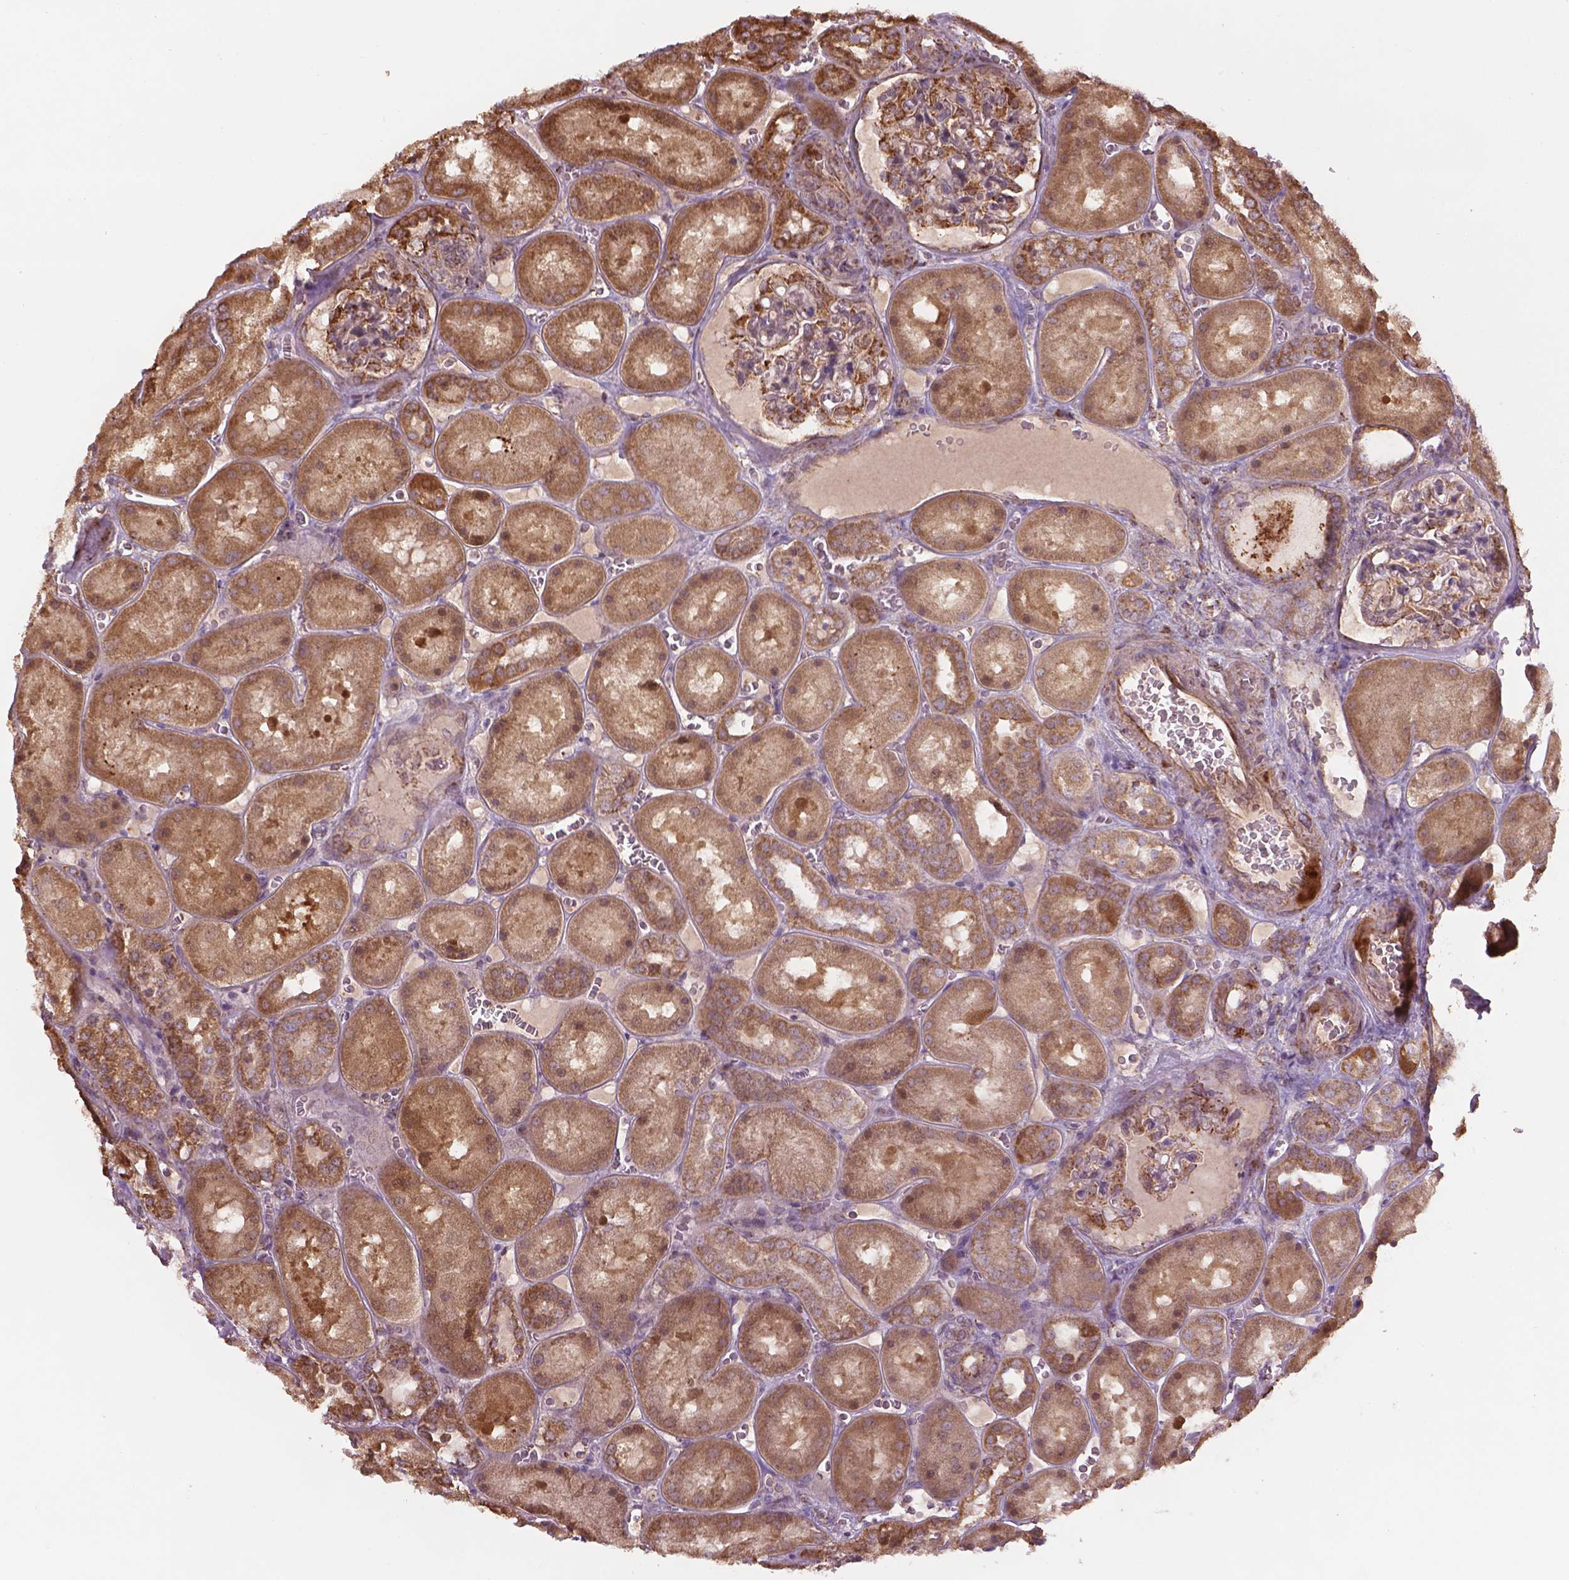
{"staining": {"intensity": "moderate", "quantity": "25%-75%", "location": "cytoplasmic/membranous"}, "tissue": "kidney", "cell_type": "Cells in glomeruli", "image_type": "normal", "snomed": [{"axis": "morphology", "description": "Normal tissue, NOS"}, {"axis": "topography", "description": "Kidney"}], "caption": "This is a photomicrograph of immunohistochemistry staining of normal kidney, which shows moderate expression in the cytoplasmic/membranous of cells in glomeruli.", "gene": "HS3ST3A1", "patient": {"sex": "male", "age": 73}}